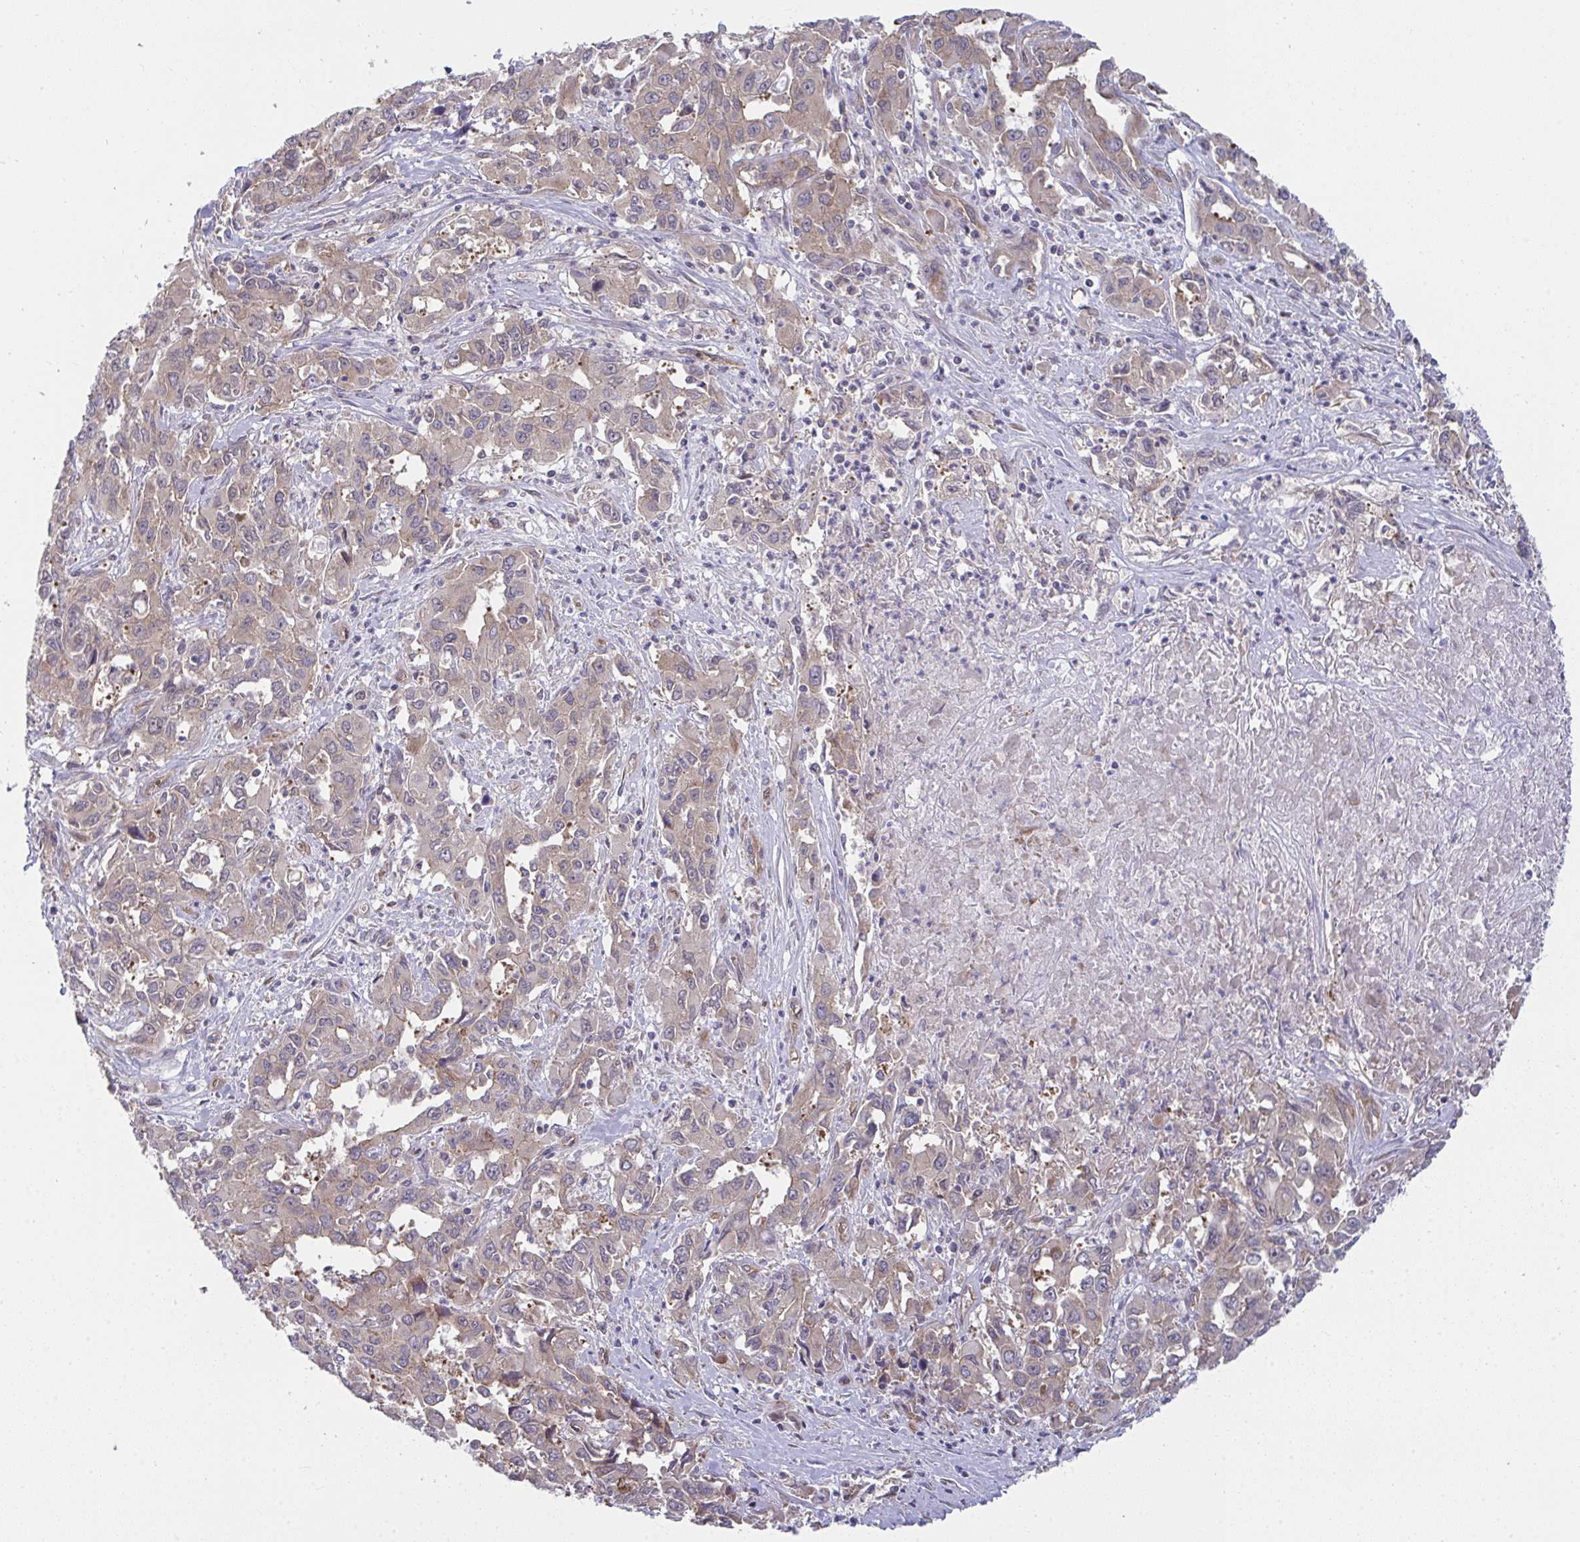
{"staining": {"intensity": "weak", "quantity": "25%-75%", "location": "cytoplasmic/membranous"}, "tissue": "liver cancer", "cell_type": "Tumor cells", "image_type": "cancer", "snomed": [{"axis": "morphology", "description": "Carcinoma, Hepatocellular, NOS"}, {"axis": "topography", "description": "Liver"}], "caption": "Hepatocellular carcinoma (liver) tissue shows weak cytoplasmic/membranous positivity in about 25%-75% of tumor cells, visualized by immunohistochemistry.", "gene": "CASP9", "patient": {"sex": "male", "age": 63}}